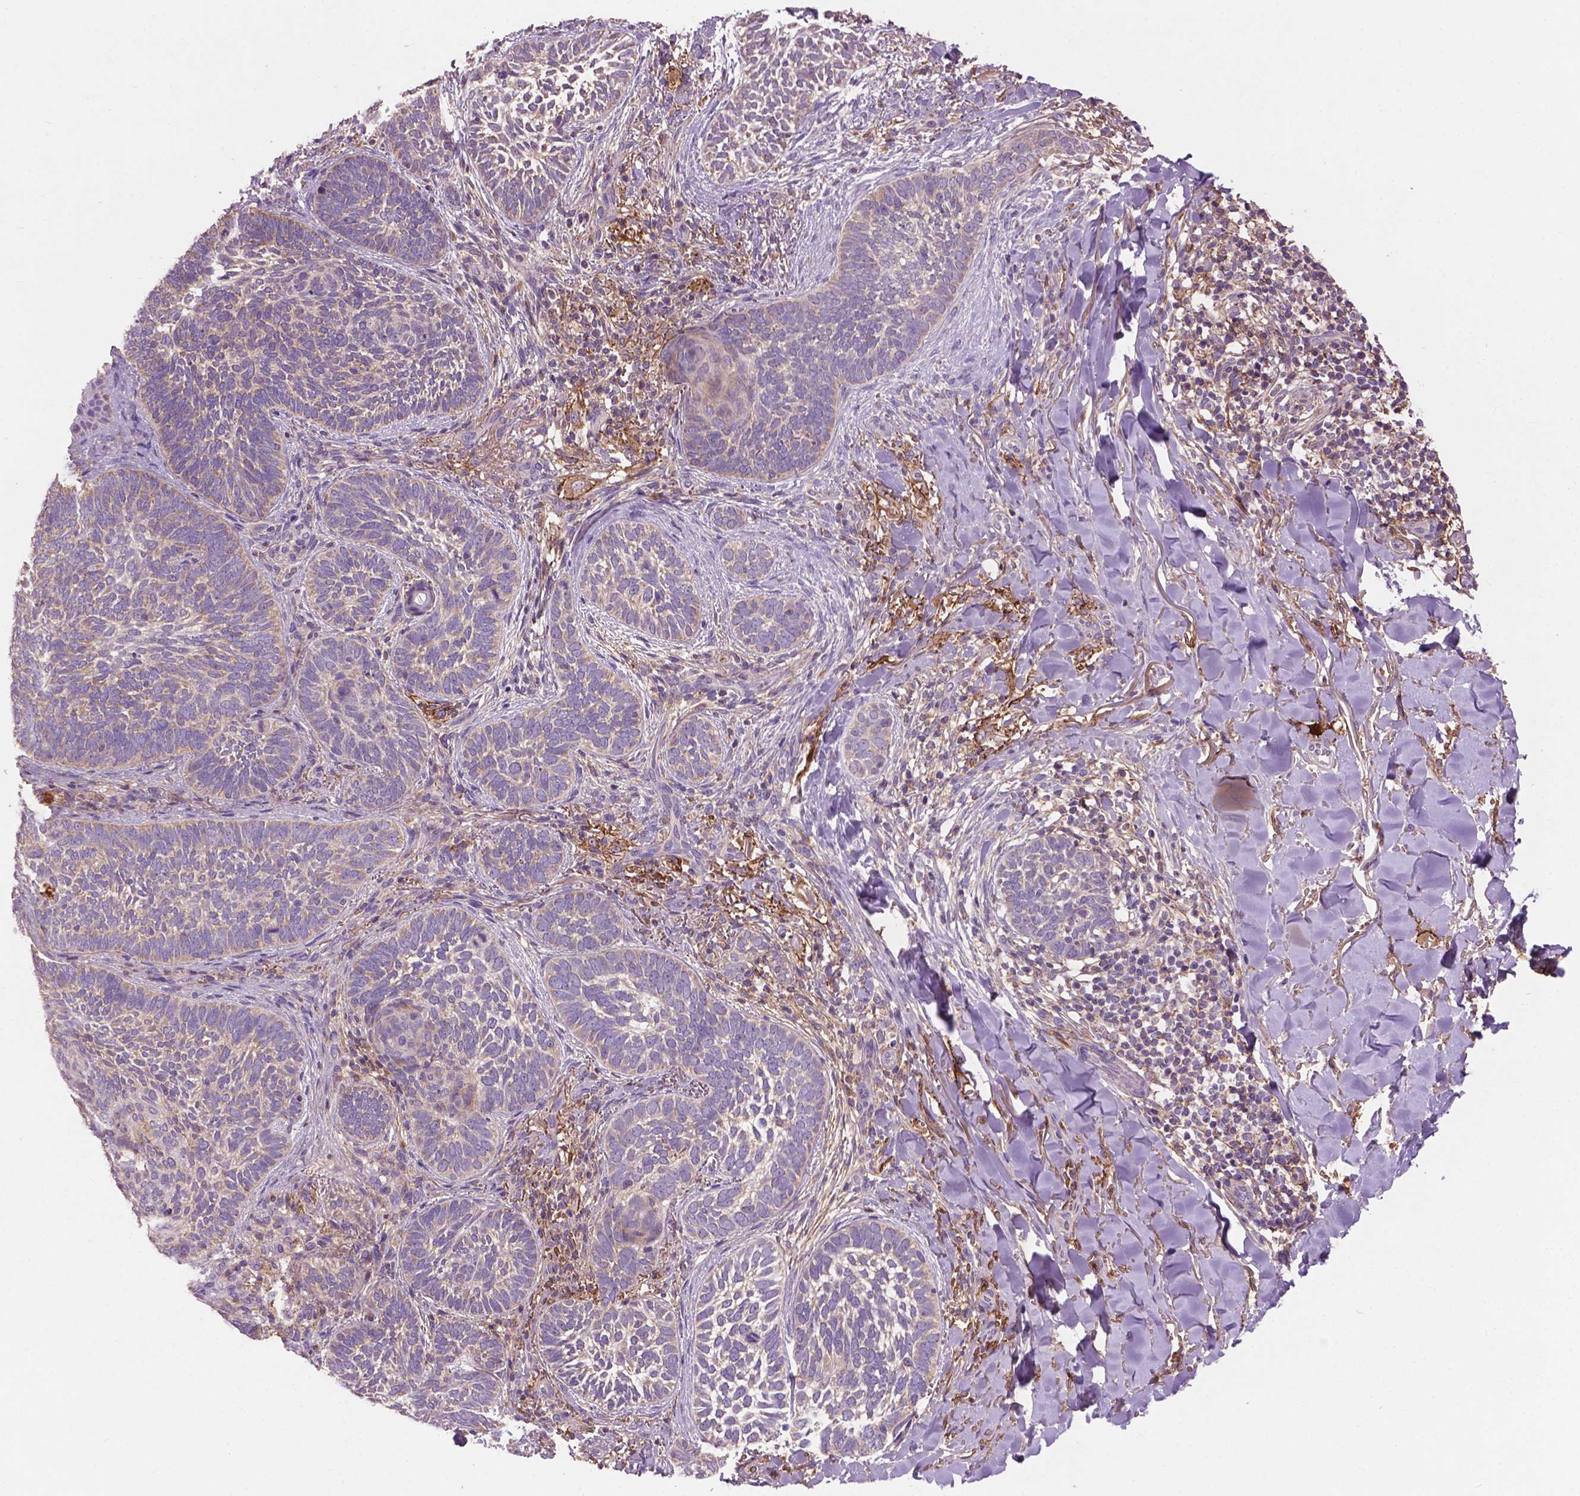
{"staining": {"intensity": "negative", "quantity": "none", "location": "none"}, "tissue": "skin cancer", "cell_type": "Tumor cells", "image_type": "cancer", "snomed": [{"axis": "morphology", "description": "Normal tissue, NOS"}, {"axis": "morphology", "description": "Basal cell carcinoma"}, {"axis": "topography", "description": "Skin"}], "caption": "An image of skin cancer stained for a protein demonstrates no brown staining in tumor cells.", "gene": "LRRC3C", "patient": {"sex": "male", "age": 46}}